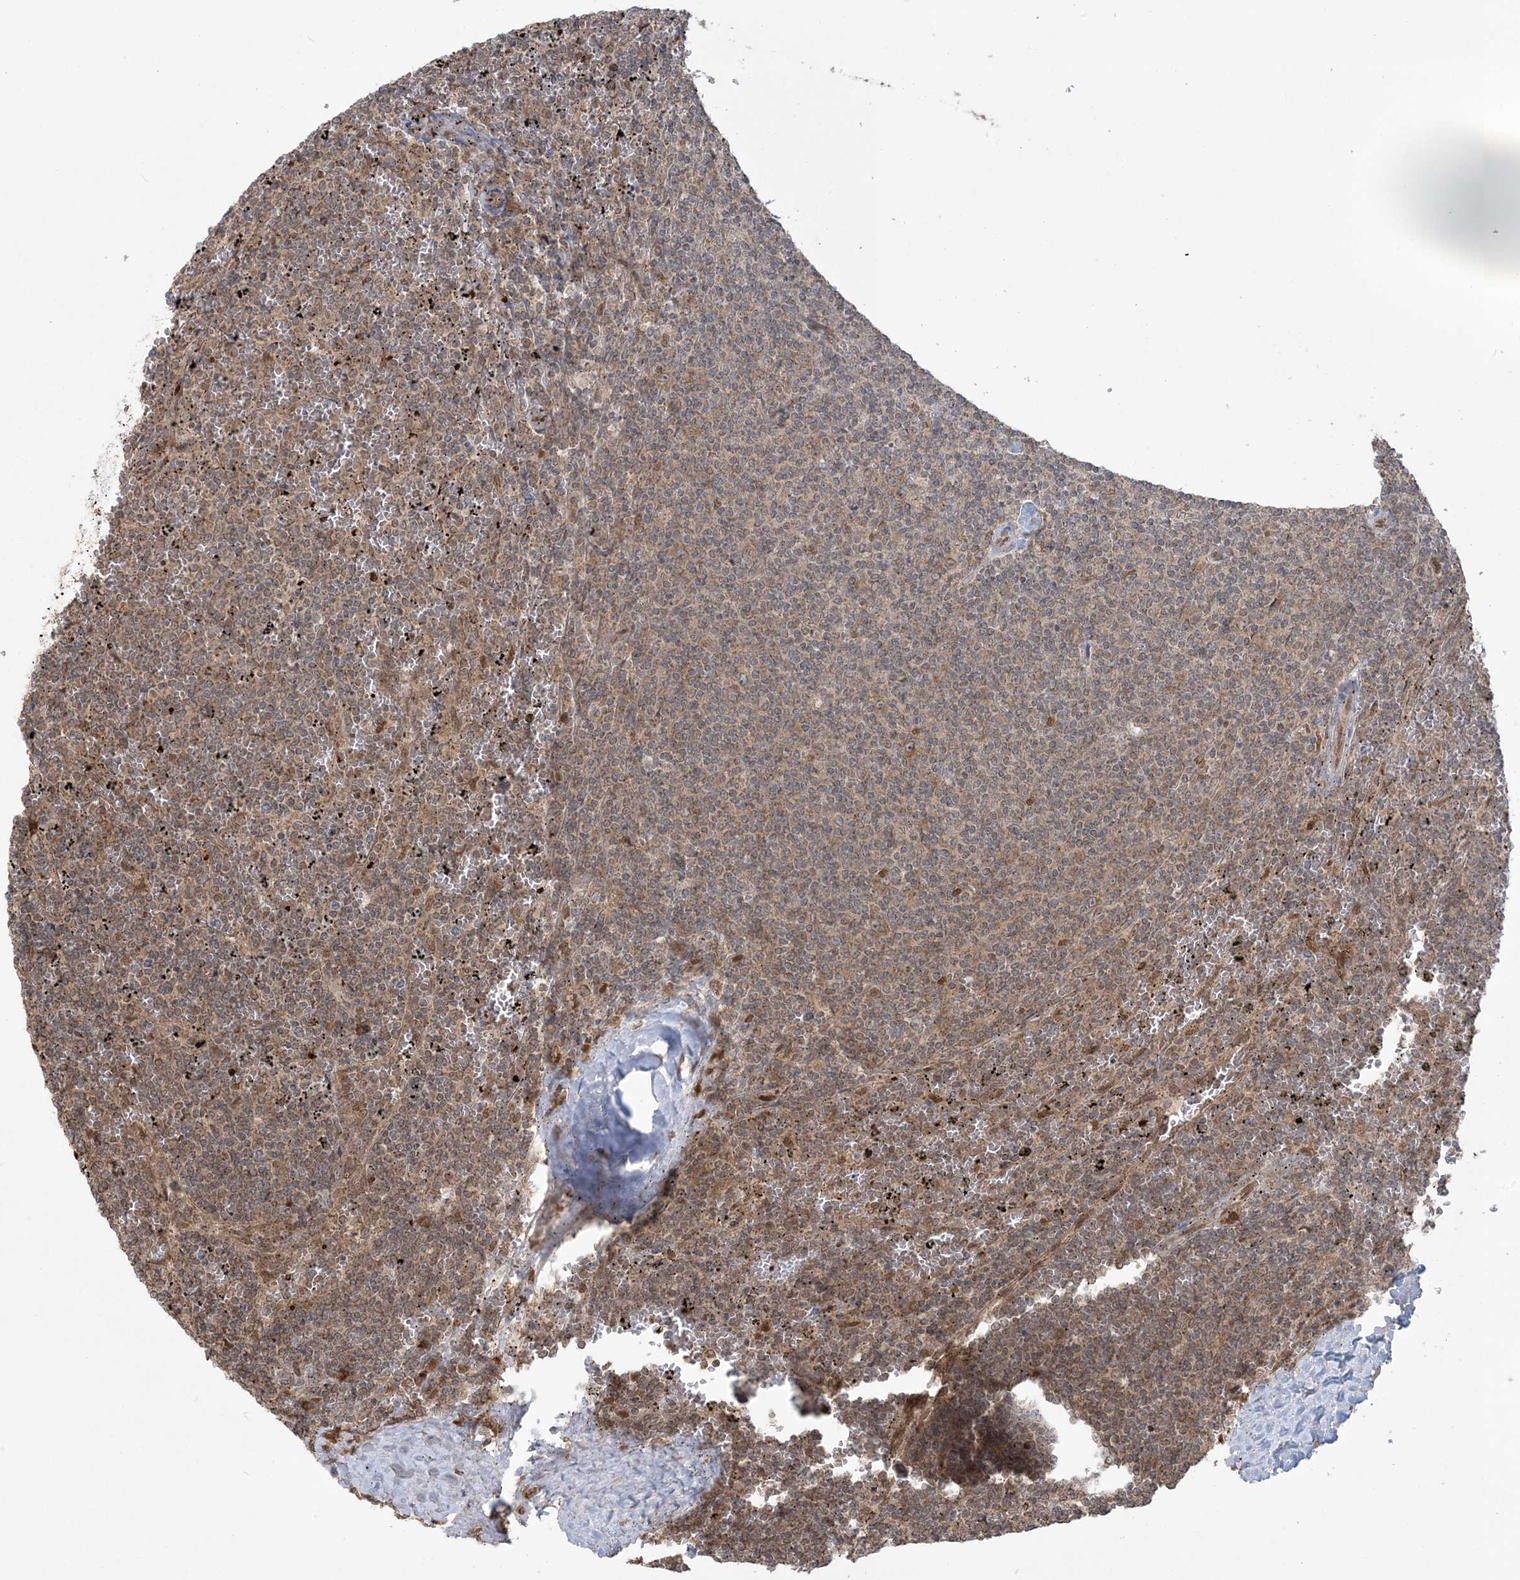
{"staining": {"intensity": "weak", "quantity": "25%-75%", "location": "cytoplasmic/membranous"}, "tissue": "lymphoma", "cell_type": "Tumor cells", "image_type": "cancer", "snomed": [{"axis": "morphology", "description": "Malignant lymphoma, non-Hodgkin's type, Low grade"}, {"axis": "topography", "description": "Spleen"}], "caption": "There is low levels of weak cytoplasmic/membranous expression in tumor cells of lymphoma, as demonstrated by immunohistochemical staining (brown color).", "gene": "ABCF3", "patient": {"sex": "female", "age": 50}}